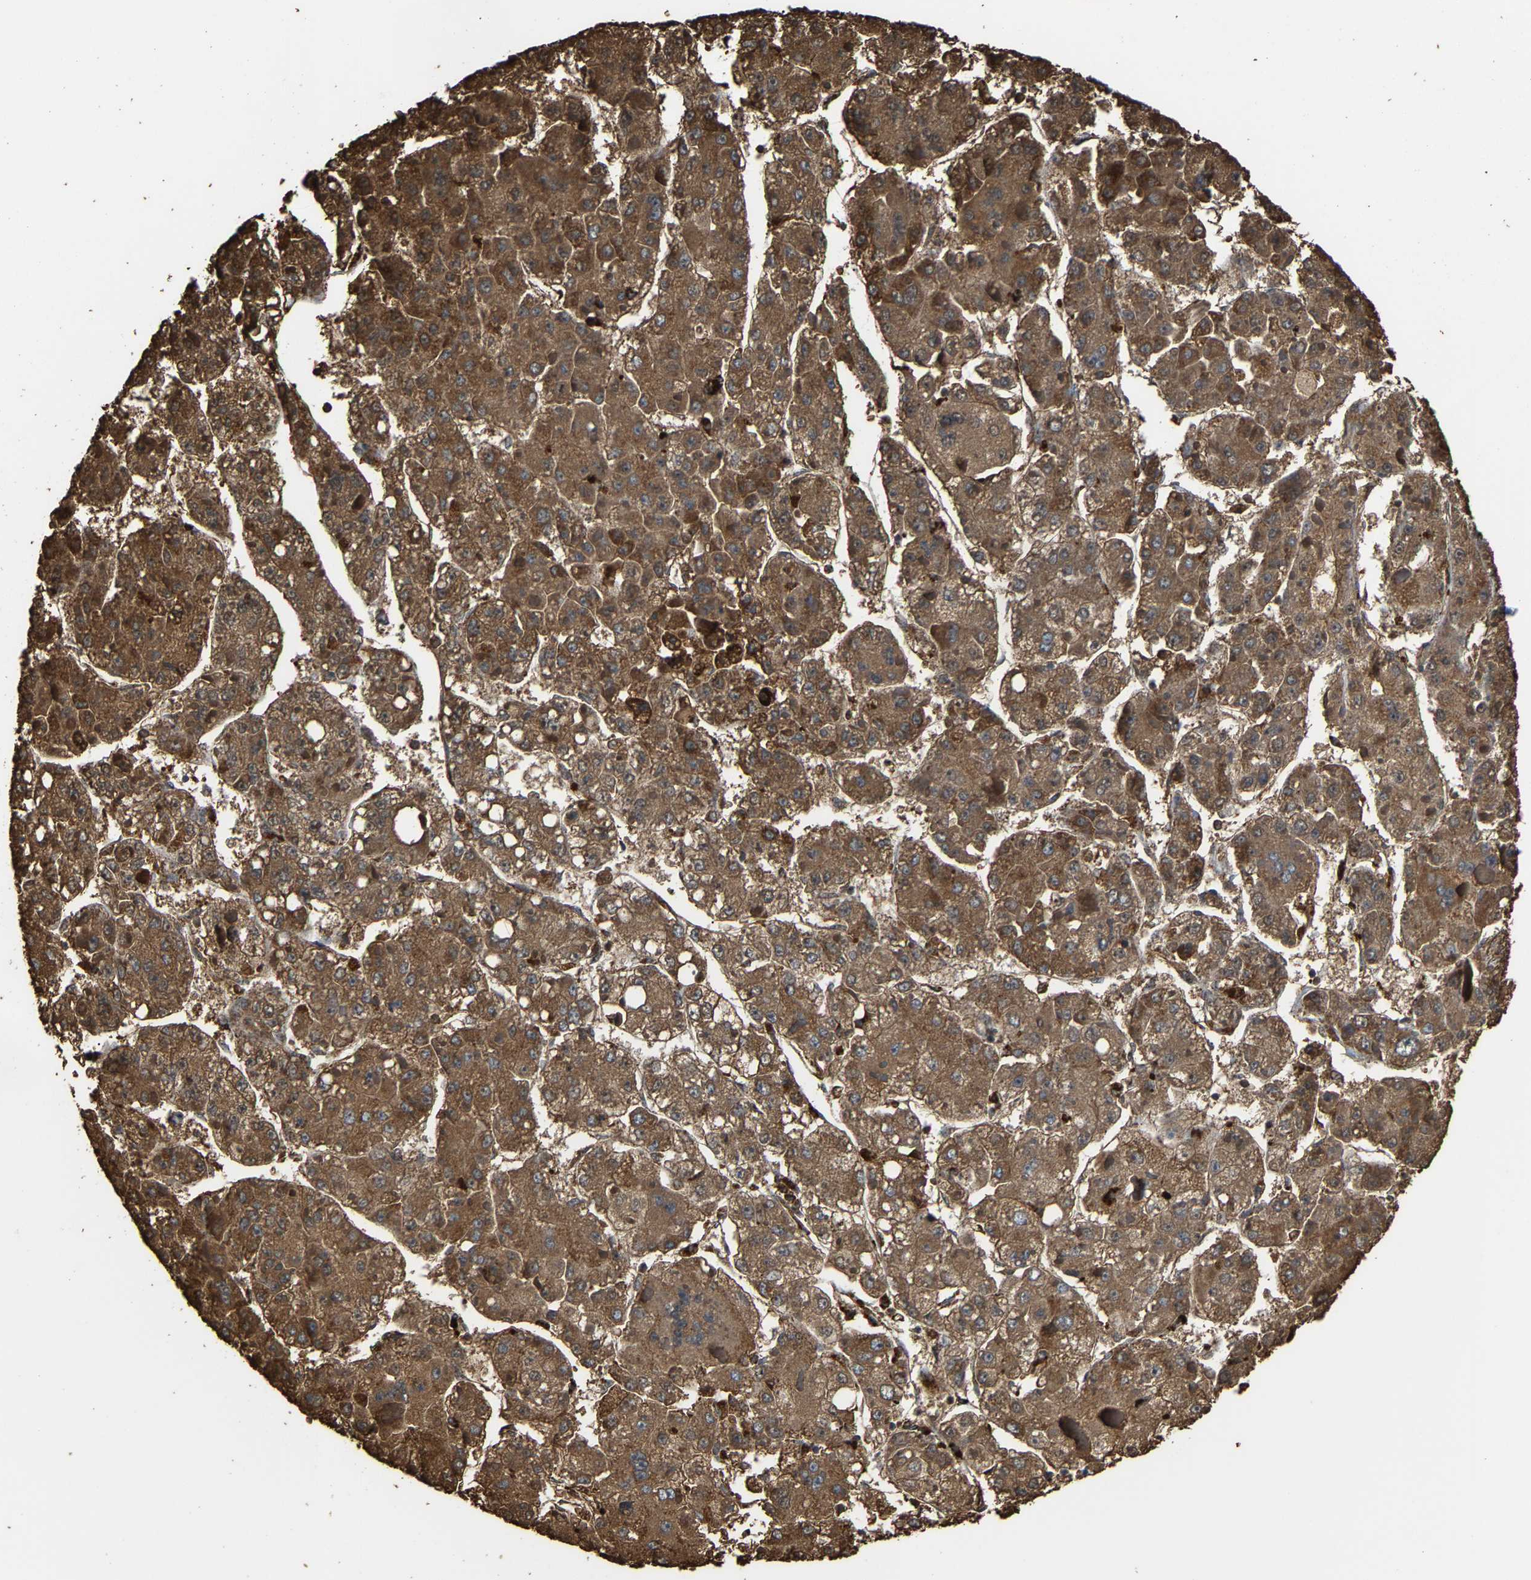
{"staining": {"intensity": "moderate", "quantity": ">75%", "location": "cytoplasmic/membranous"}, "tissue": "liver cancer", "cell_type": "Tumor cells", "image_type": "cancer", "snomed": [{"axis": "morphology", "description": "Carcinoma, Hepatocellular, NOS"}, {"axis": "topography", "description": "Liver"}], "caption": "The image demonstrates staining of liver hepatocellular carcinoma, revealing moderate cytoplasmic/membranous protein staining (brown color) within tumor cells.", "gene": "NDUFV3", "patient": {"sex": "female", "age": 73}}